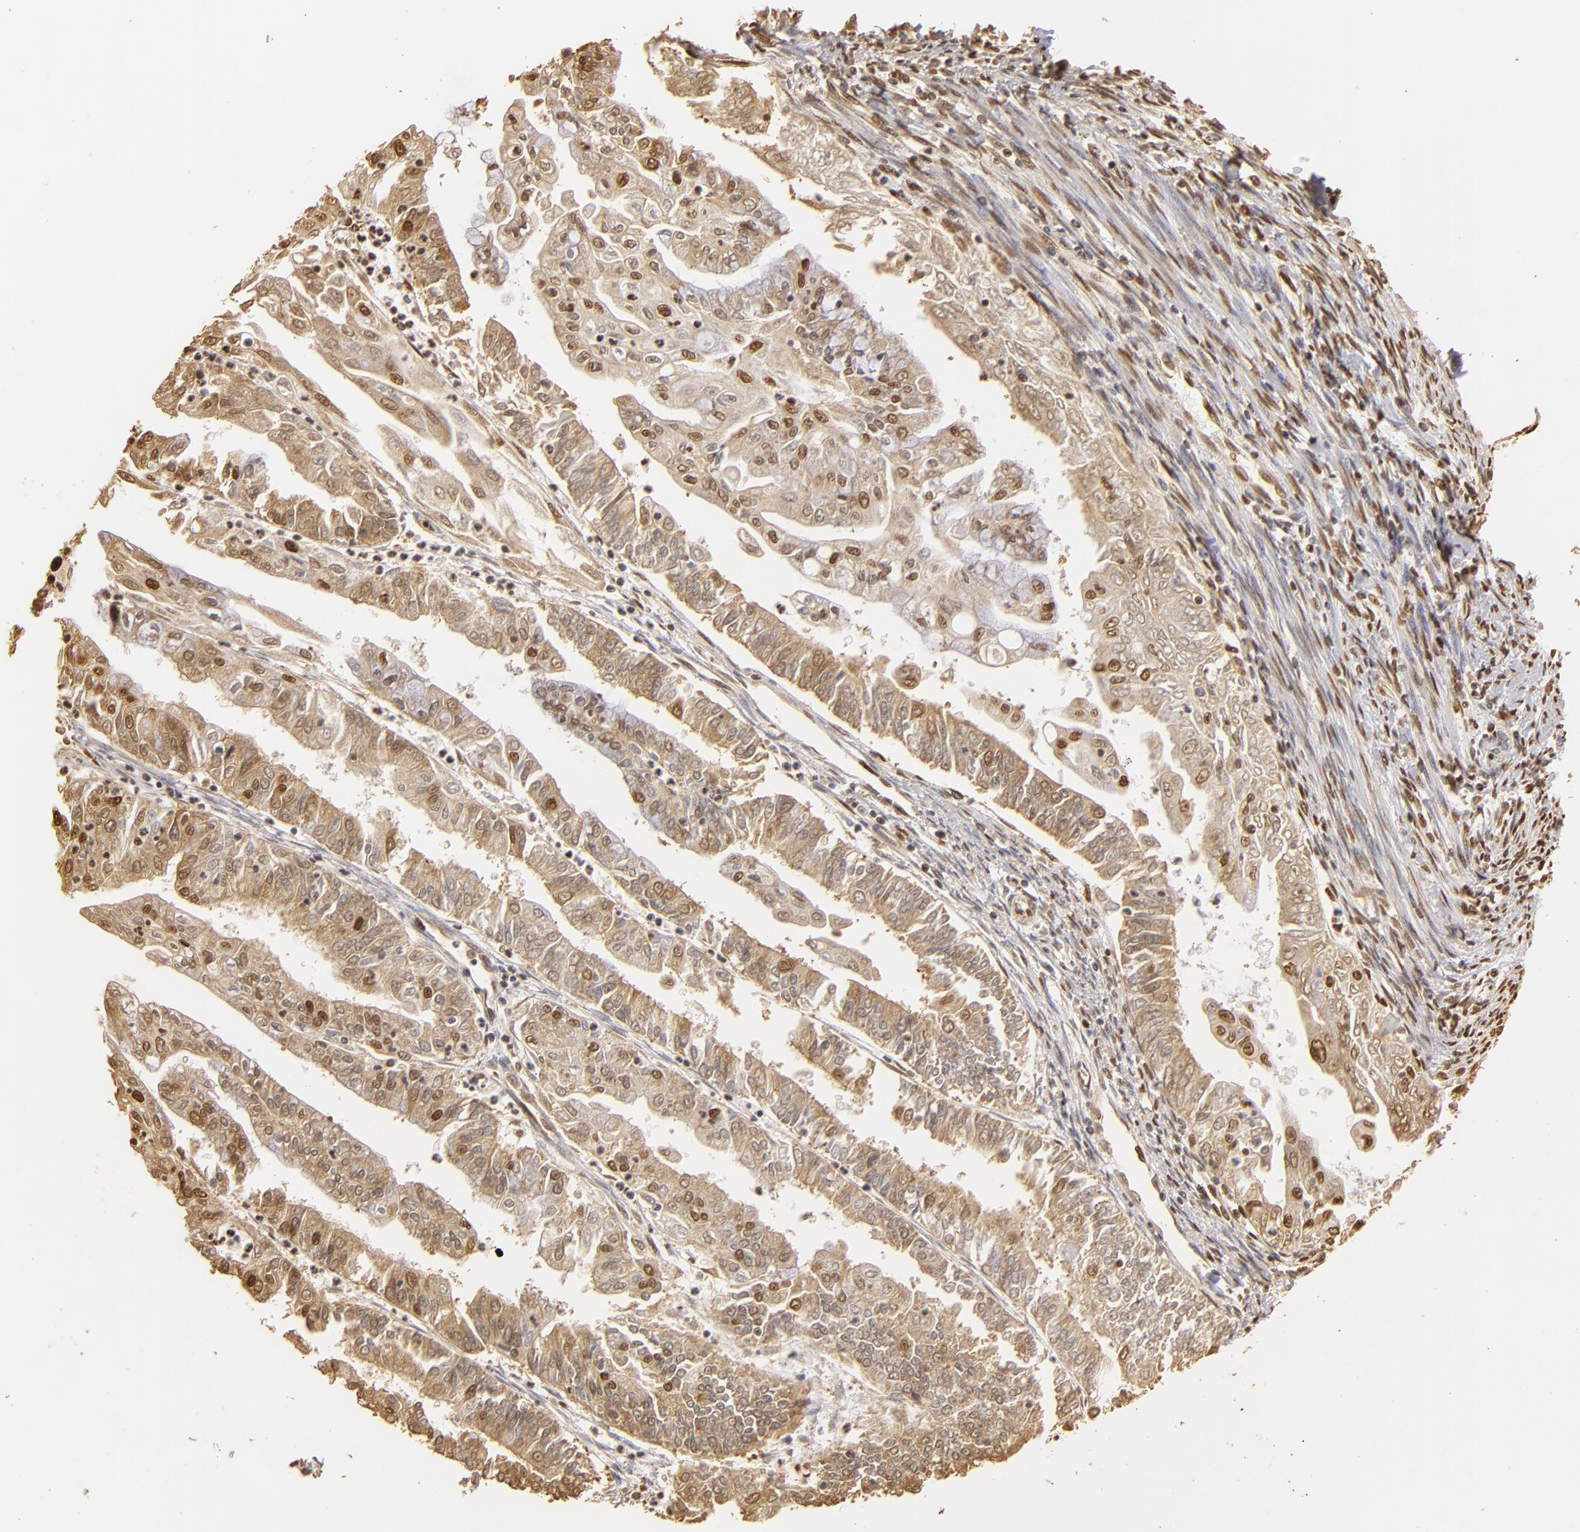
{"staining": {"intensity": "moderate", "quantity": ">75%", "location": "cytoplasmic/membranous,nuclear"}, "tissue": "endometrial cancer", "cell_type": "Tumor cells", "image_type": "cancer", "snomed": [{"axis": "morphology", "description": "Adenocarcinoma, NOS"}, {"axis": "topography", "description": "Endometrium"}], "caption": "This is a histology image of immunohistochemistry (IHC) staining of adenocarcinoma (endometrial), which shows moderate staining in the cytoplasmic/membranous and nuclear of tumor cells.", "gene": "ILF3", "patient": {"sex": "female", "age": 75}}